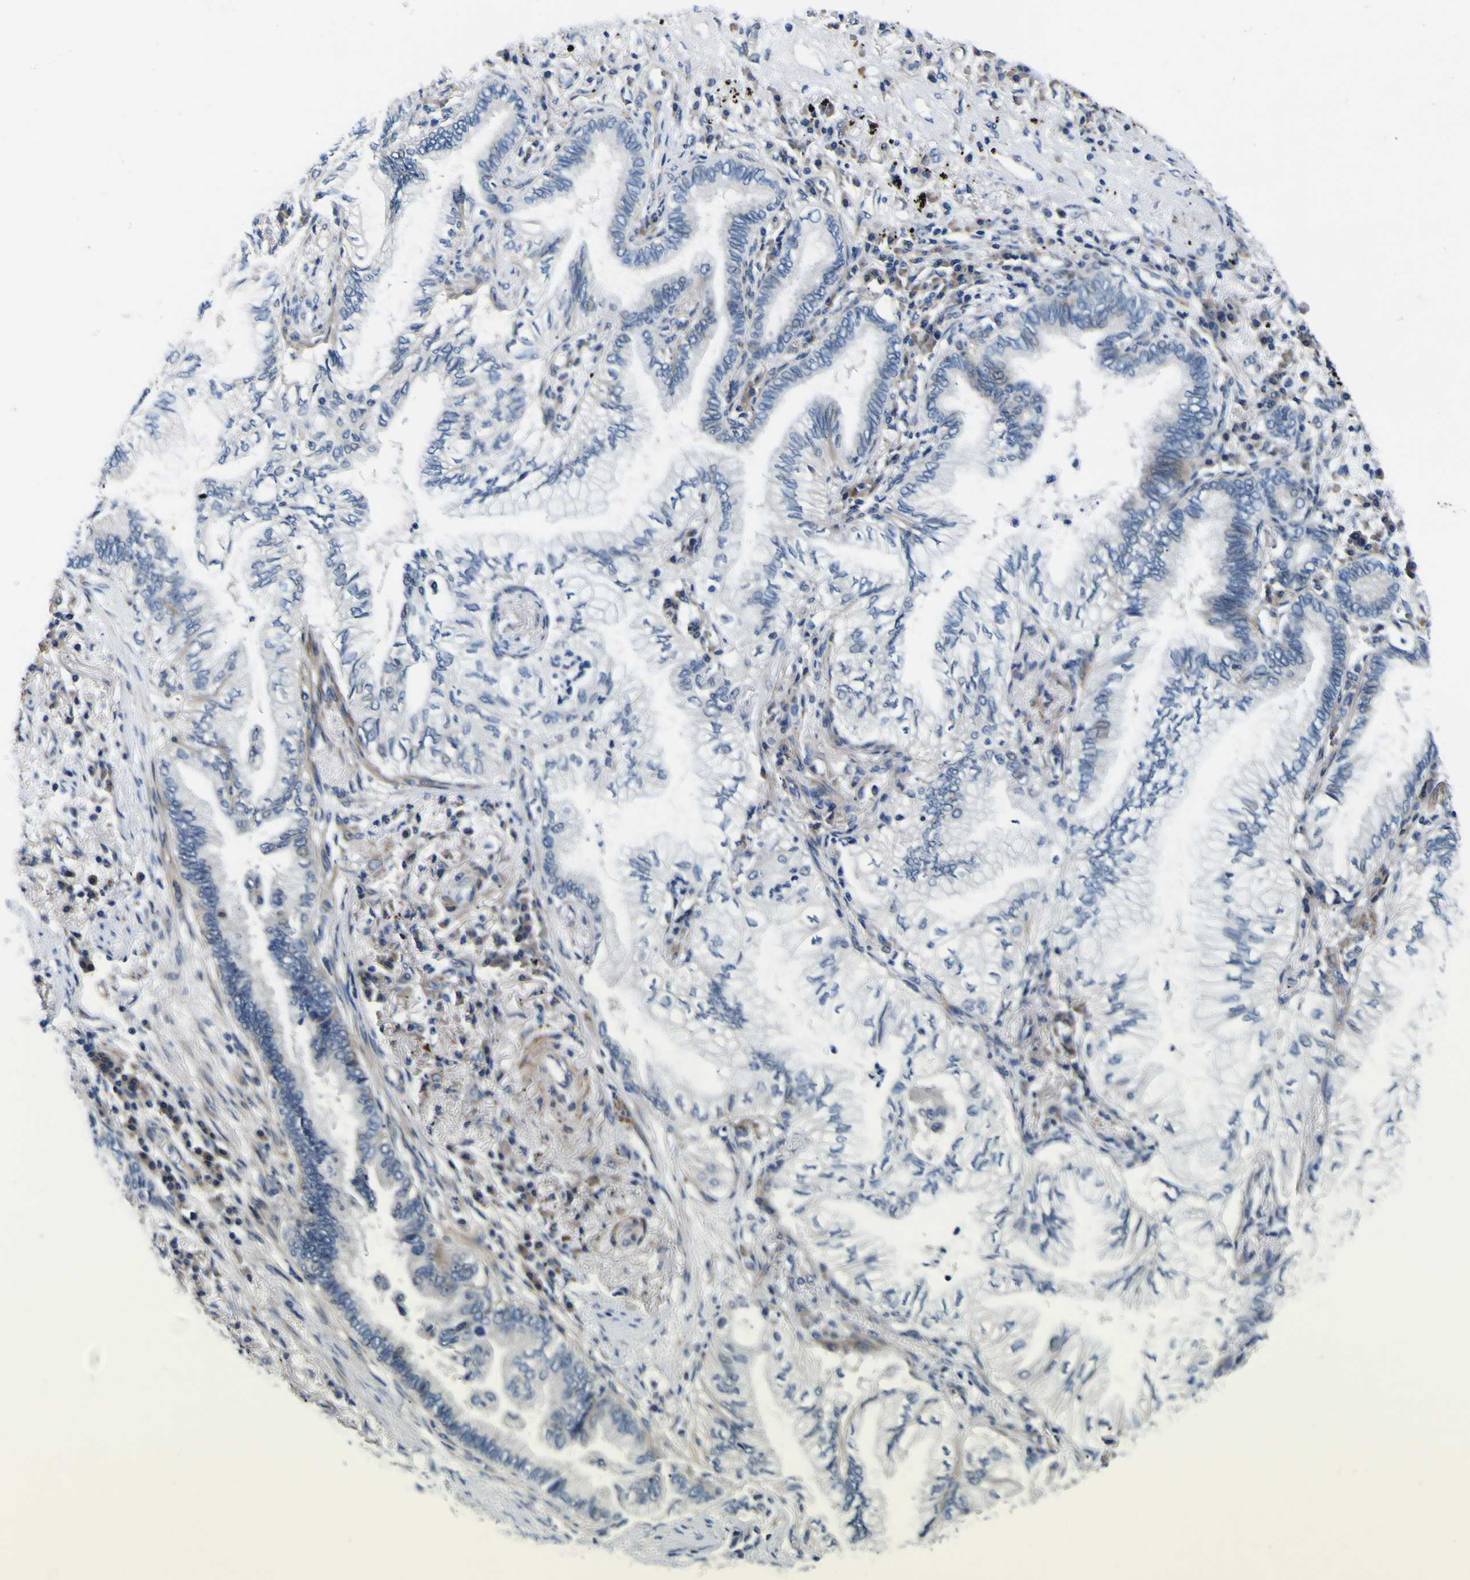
{"staining": {"intensity": "weak", "quantity": "<25%", "location": "cytoplasmic/membranous"}, "tissue": "lung cancer", "cell_type": "Tumor cells", "image_type": "cancer", "snomed": [{"axis": "morphology", "description": "Normal tissue, NOS"}, {"axis": "morphology", "description": "Adenocarcinoma, NOS"}, {"axis": "topography", "description": "Bronchus"}, {"axis": "topography", "description": "Lung"}], "caption": "This is an IHC image of human lung cancer. There is no expression in tumor cells.", "gene": "AGAP3", "patient": {"sex": "female", "age": 70}}